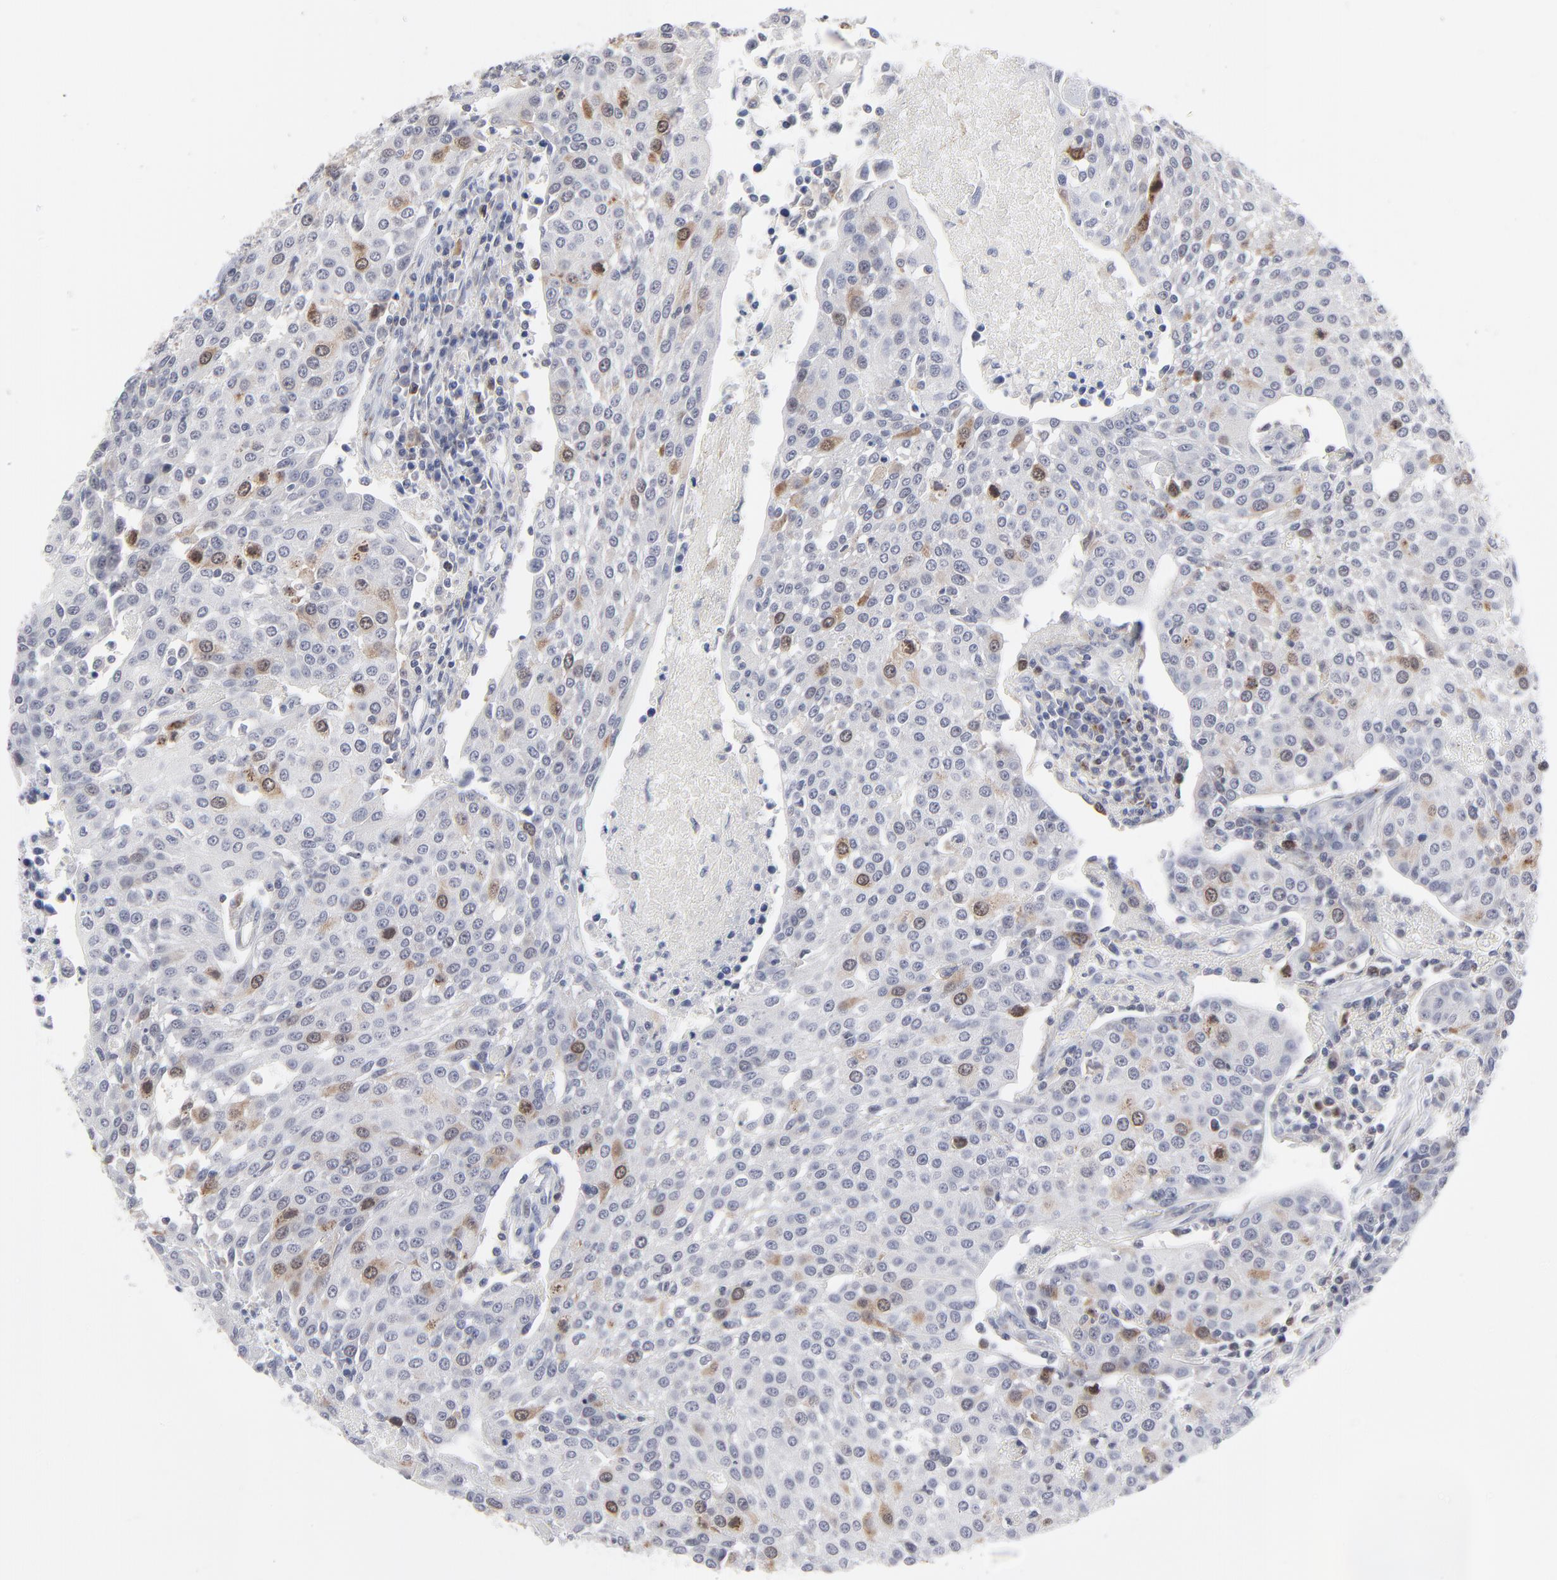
{"staining": {"intensity": "moderate", "quantity": "<25%", "location": "cytoplasmic/membranous"}, "tissue": "urothelial cancer", "cell_type": "Tumor cells", "image_type": "cancer", "snomed": [{"axis": "morphology", "description": "Urothelial carcinoma, High grade"}, {"axis": "topography", "description": "Urinary bladder"}], "caption": "Brown immunohistochemical staining in high-grade urothelial carcinoma shows moderate cytoplasmic/membranous staining in approximately <25% of tumor cells.", "gene": "AURKA", "patient": {"sex": "female", "age": 85}}